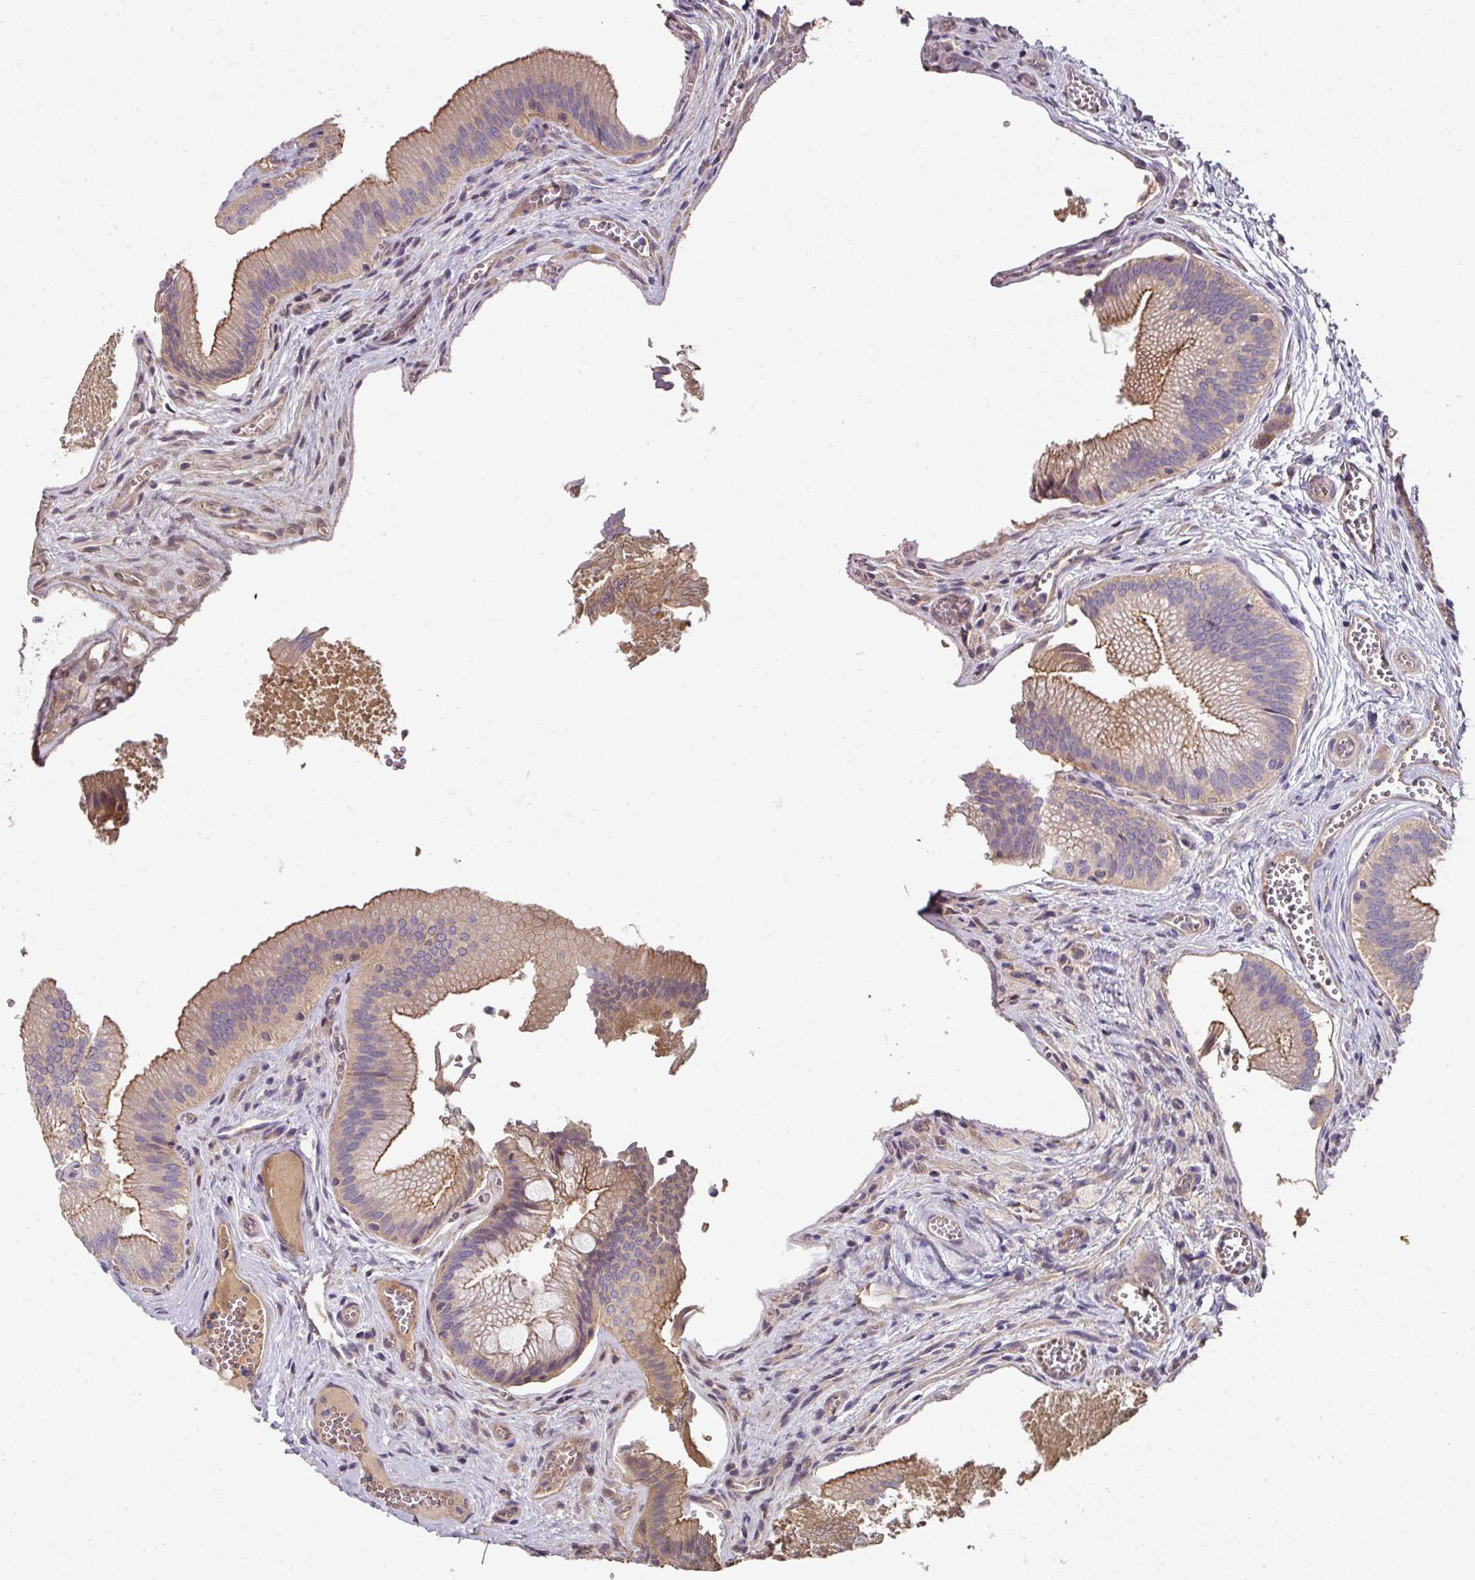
{"staining": {"intensity": "moderate", "quantity": "25%-75%", "location": "cytoplasmic/membranous"}, "tissue": "gallbladder", "cell_type": "Glandular cells", "image_type": "normal", "snomed": [{"axis": "morphology", "description": "Normal tissue, NOS"}, {"axis": "topography", "description": "Gallbladder"}], "caption": "Glandular cells reveal medium levels of moderate cytoplasmic/membranous positivity in about 25%-75% of cells in benign gallbladder. (DAB IHC, brown staining for protein, blue staining for nuclei).", "gene": "C4orf48", "patient": {"sex": "male", "age": 17}}